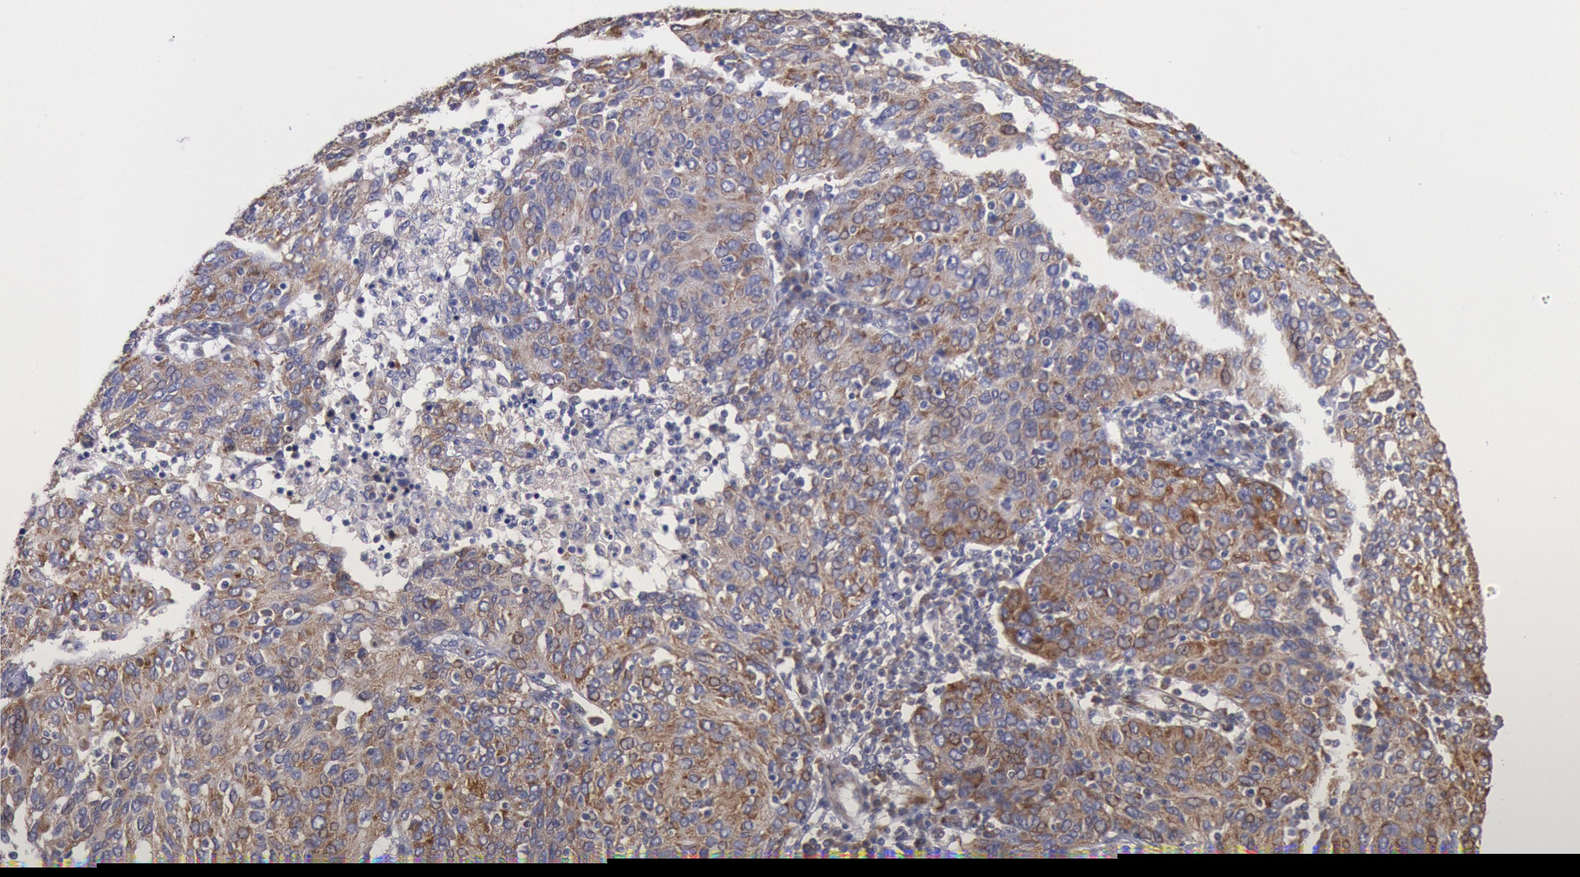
{"staining": {"intensity": "moderate", "quantity": ">75%", "location": "cytoplasmic/membranous"}, "tissue": "ovarian cancer", "cell_type": "Tumor cells", "image_type": "cancer", "snomed": [{"axis": "morphology", "description": "Carcinoma, endometroid"}, {"axis": "topography", "description": "Ovary"}], "caption": "A high-resolution image shows immunohistochemistry (IHC) staining of ovarian cancer (endometroid carcinoma), which displays moderate cytoplasmic/membranous positivity in approximately >75% of tumor cells.", "gene": "DRG1", "patient": {"sex": "female", "age": 50}}